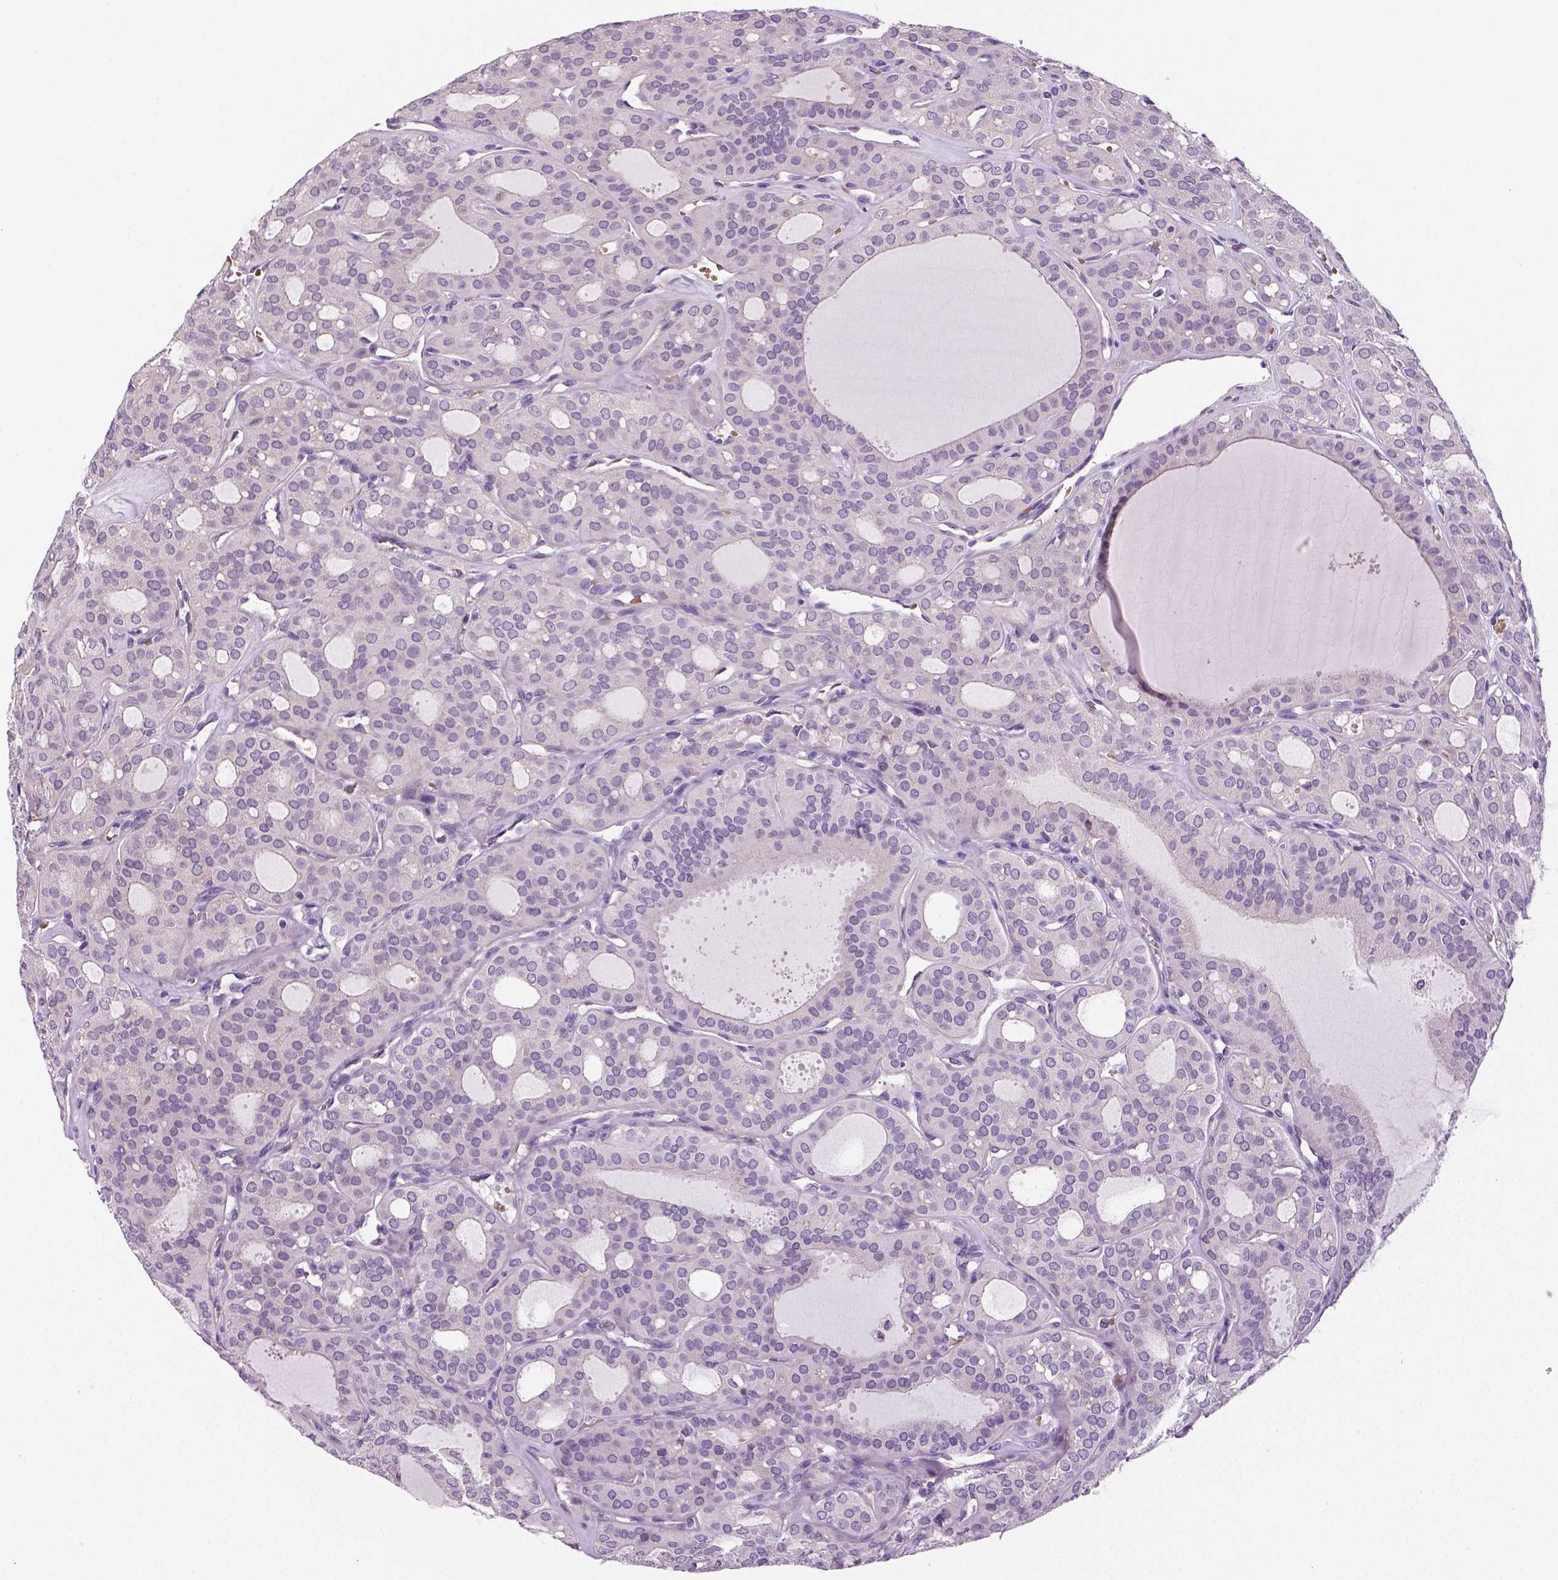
{"staining": {"intensity": "negative", "quantity": "none", "location": "none"}, "tissue": "thyroid cancer", "cell_type": "Tumor cells", "image_type": "cancer", "snomed": [{"axis": "morphology", "description": "Follicular adenoma carcinoma, NOS"}, {"axis": "topography", "description": "Thyroid gland"}], "caption": "Tumor cells are negative for brown protein staining in follicular adenoma carcinoma (thyroid). (Immunohistochemistry (ihc), brightfield microscopy, high magnification).", "gene": "TSPAN7", "patient": {"sex": "male", "age": 75}}